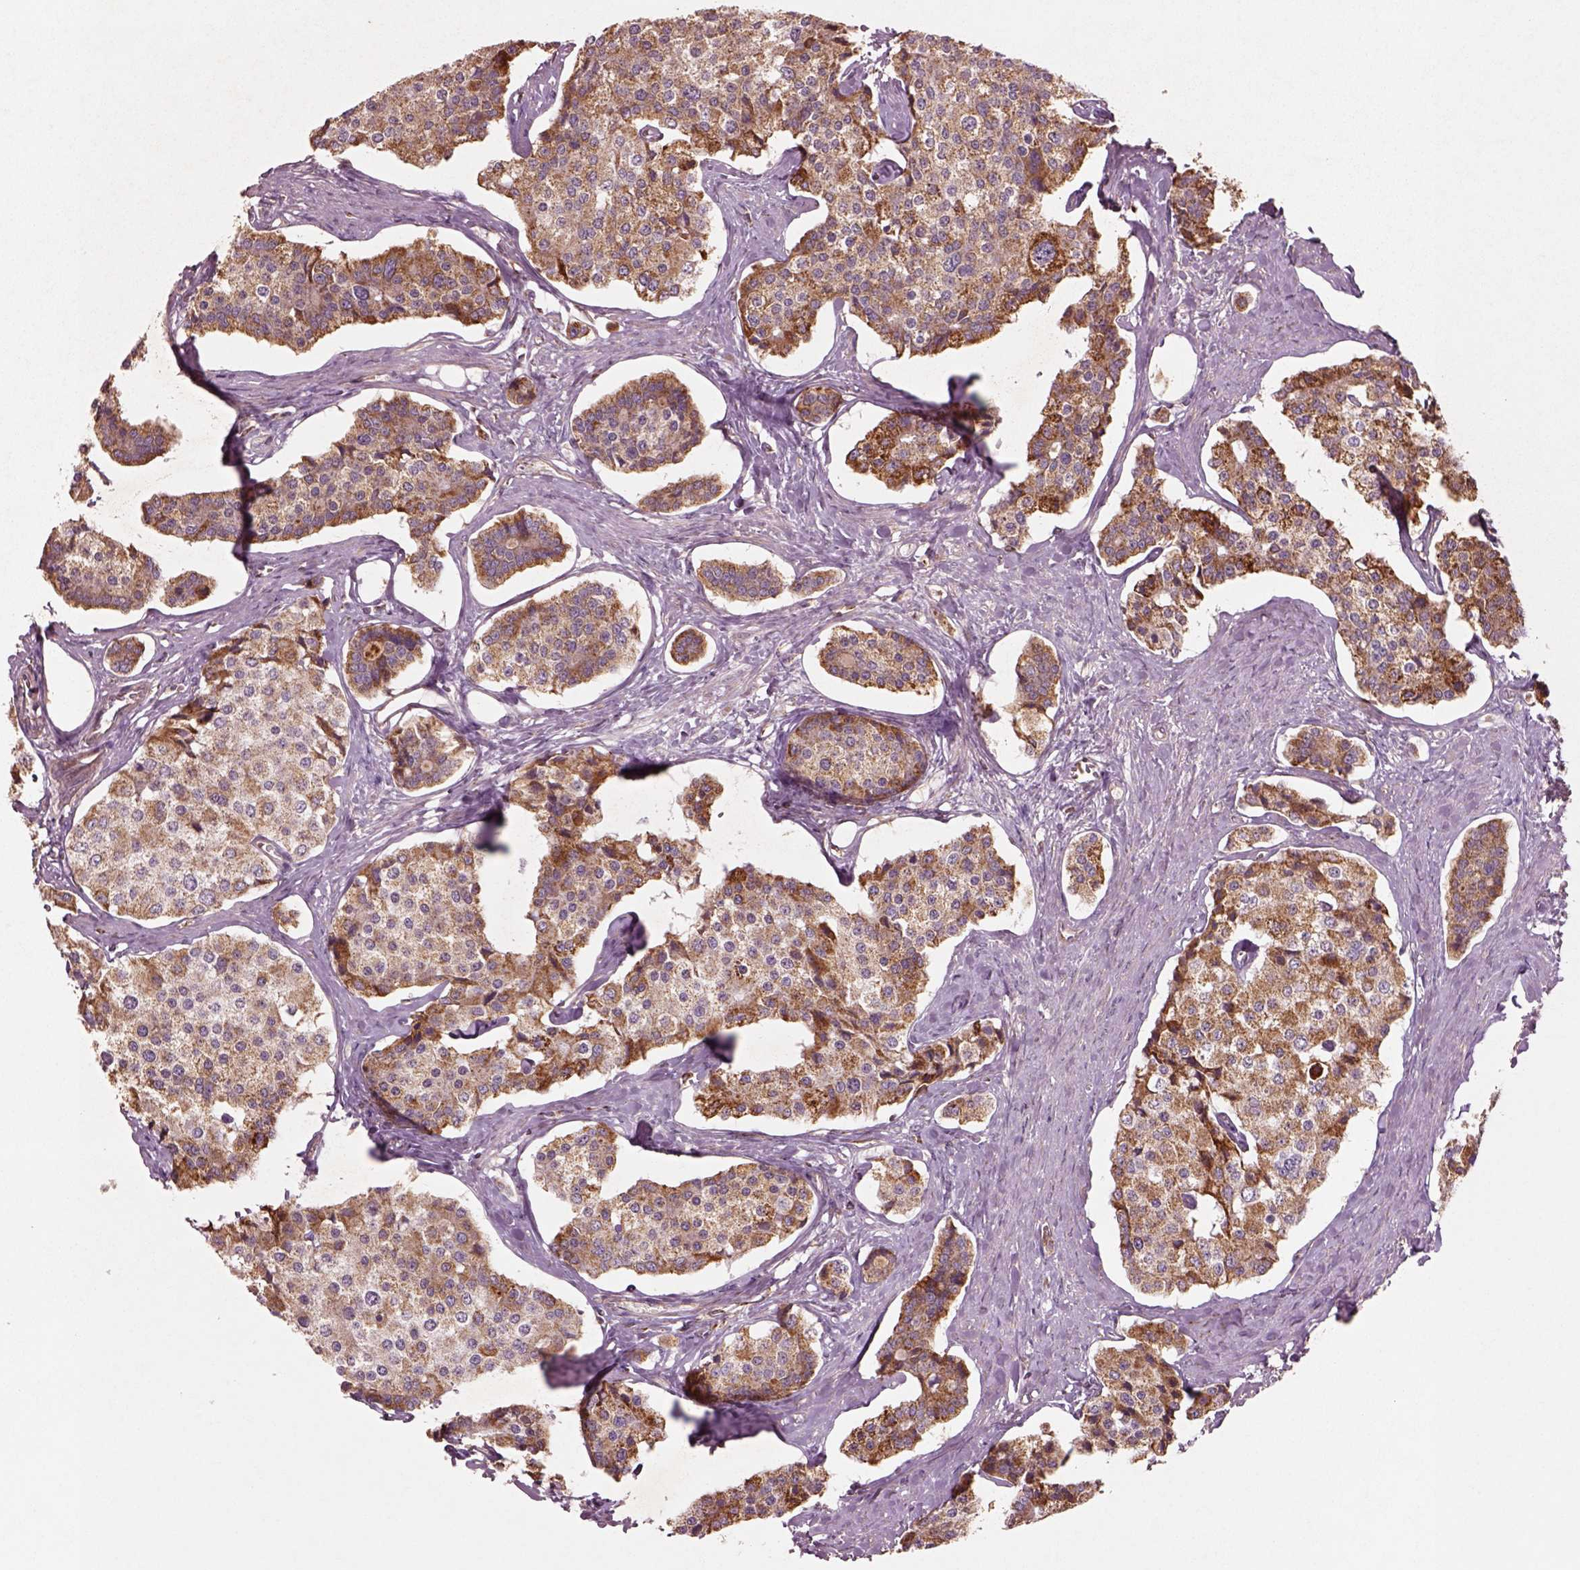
{"staining": {"intensity": "moderate", "quantity": ">75%", "location": "cytoplasmic/membranous"}, "tissue": "carcinoid", "cell_type": "Tumor cells", "image_type": "cancer", "snomed": [{"axis": "morphology", "description": "Carcinoid, malignant, NOS"}, {"axis": "topography", "description": "Small intestine"}], "caption": "An immunohistochemistry histopathology image of tumor tissue is shown. Protein staining in brown shows moderate cytoplasmic/membranous positivity in carcinoid (malignant) within tumor cells.", "gene": "SLC25A5", "patient": {"sex": "female", "age": 65}}